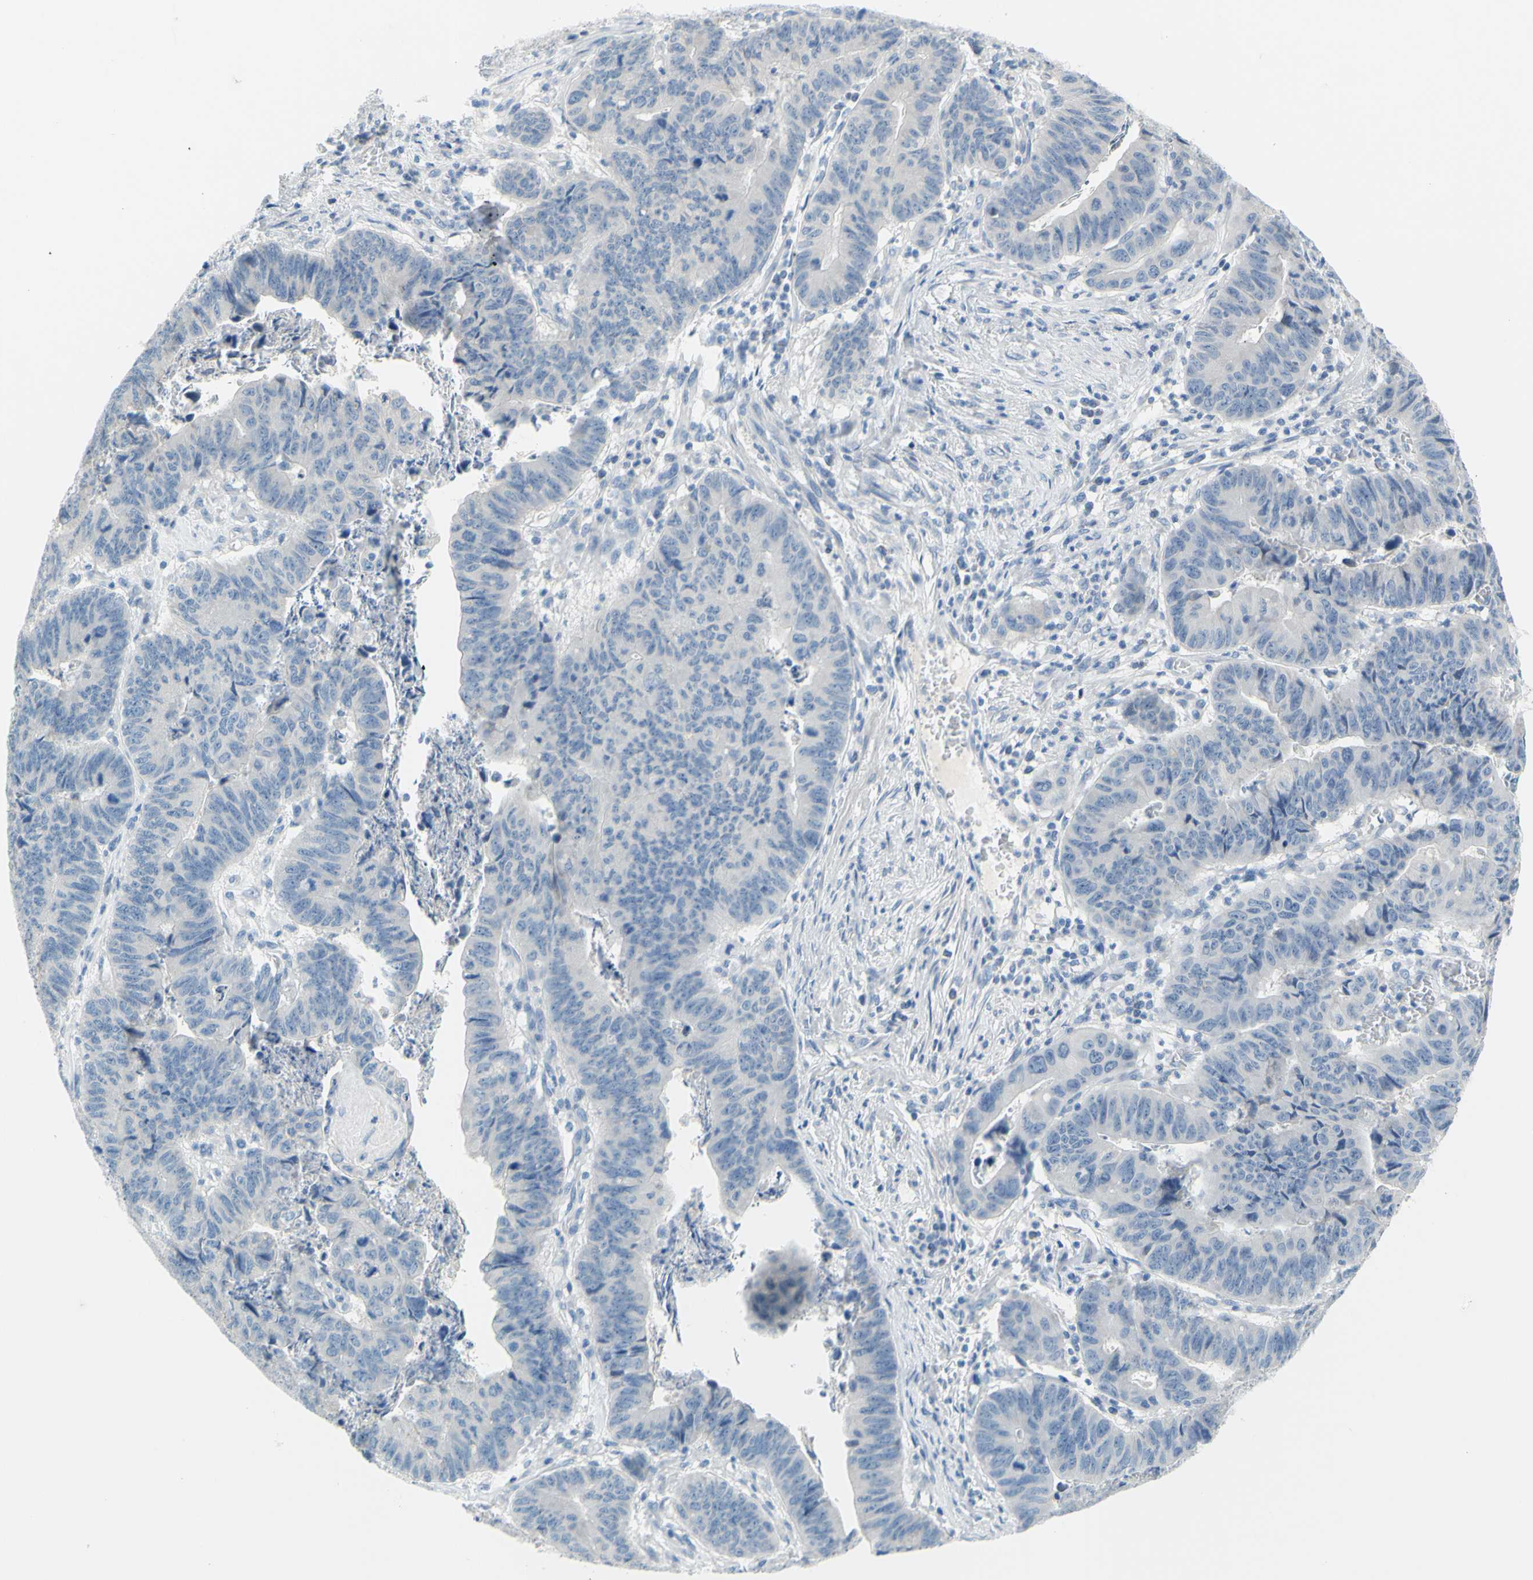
{"staining": {"intensity": "negative", "quantity": "none", "location": "none"}, "tissue": "stomach cancer", "cell_type": "Tumor cells", "image_type": "cancer", "snomed": [{"axis": "morphology", "description": "Adenocarcinoma, NOS"}, {"axis": "topography", "description": "Stomach, lower"}], "caption": "Tumor cells are negative for brown protein staining in stomach cancer (adenocarcinoma).", "gene": "SLC1A2", "patient": {"sex": "male", "age": 77}}